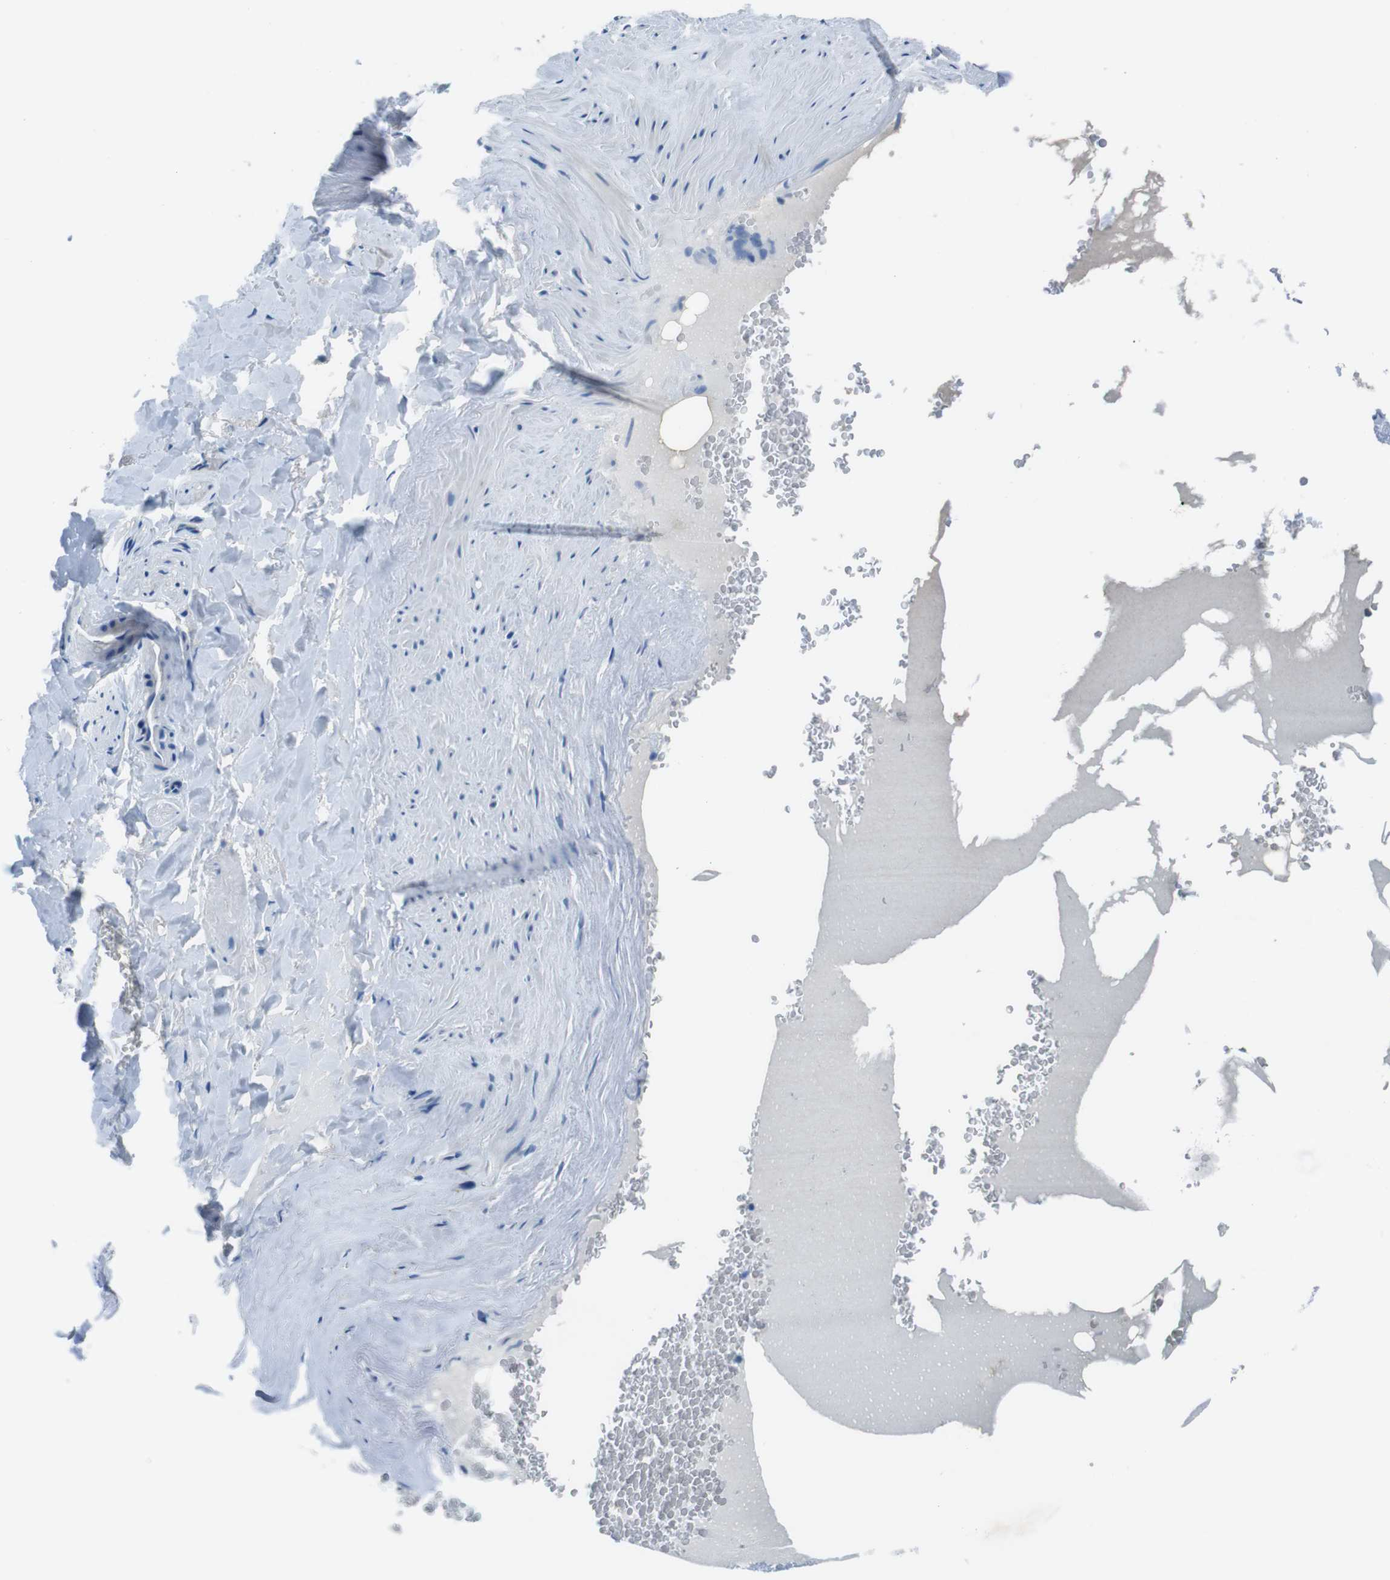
{"staining": {"intensity": "negative", "quantity": "none", "location": "none"}, "tissue": "adipose tissue", "cell_type": "Adipocytes", "image_type": "normal", "snomed": [{"axis": "morphology", "description": "Normal tissue, NOS"}, {"axis": "topography", "description": "Peripheral nerve tissue"}], "caption": "Immunohistochemical staining of benign human adipose tissue demonstrates no significant staining in adipocytes.", "gene": "TULP3", "patient": {"sex": "male", "age": 70}}